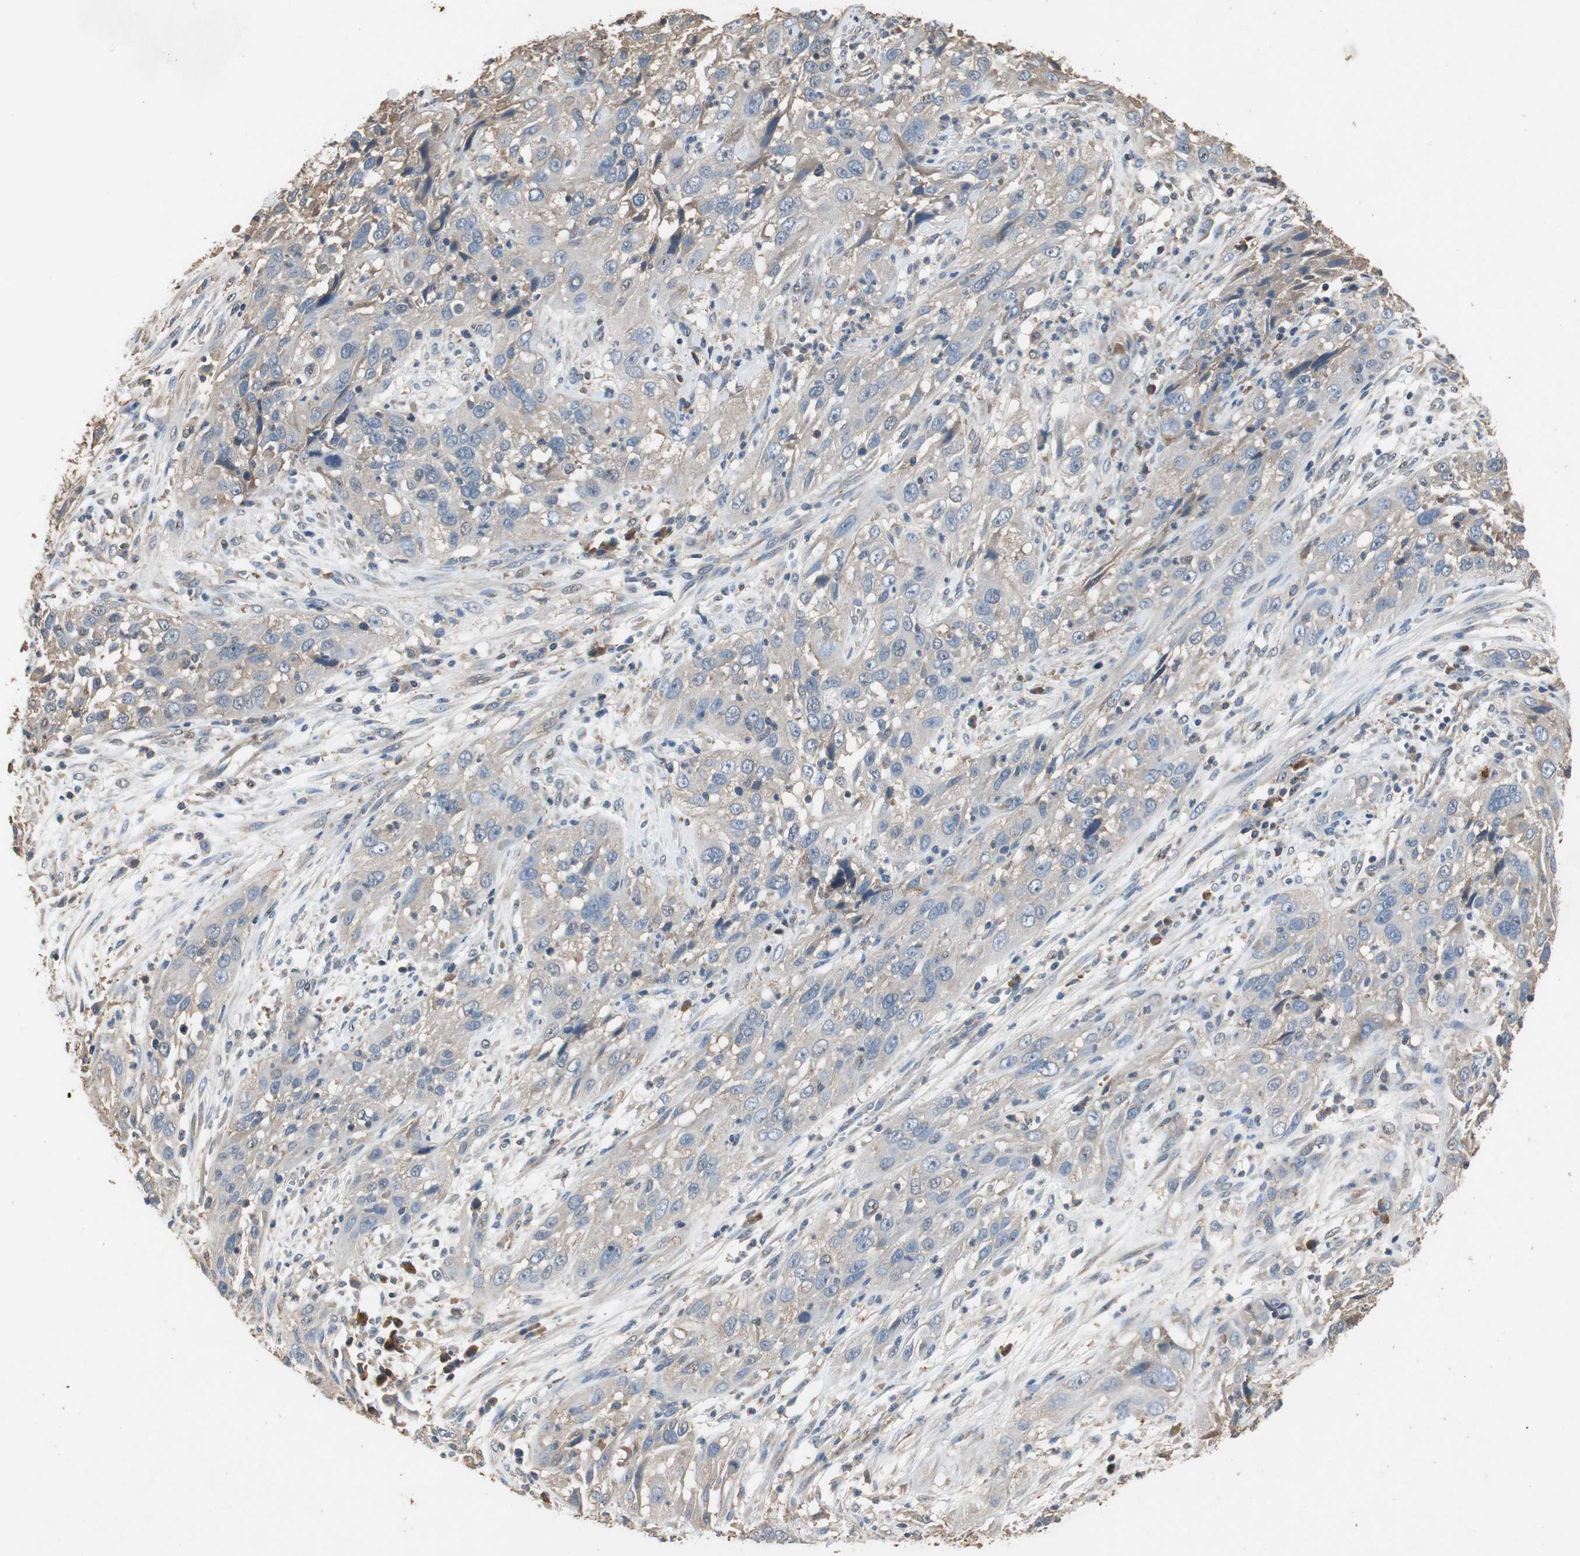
{"staining": {"intensity": "weak", "quantity": "<25%", "location": "cytoplasmic/membranous"}, "tissue": "cervical cancer", "cell_type": "Tumor cells", "image_type": "cancer", "snomed": [{"axis": "morphology", "description": "Squamous cell carcinoma, NOS"}, {"axis": "topography", "description": "Cervix"}], "caption": "Human cervical squamous cell carcinoma stained for a protein using immunohistochemistry reveals no expression in tumor cells.", "gene": "TNFRSF14", "patient": {"sex": "female", "age": 32}}